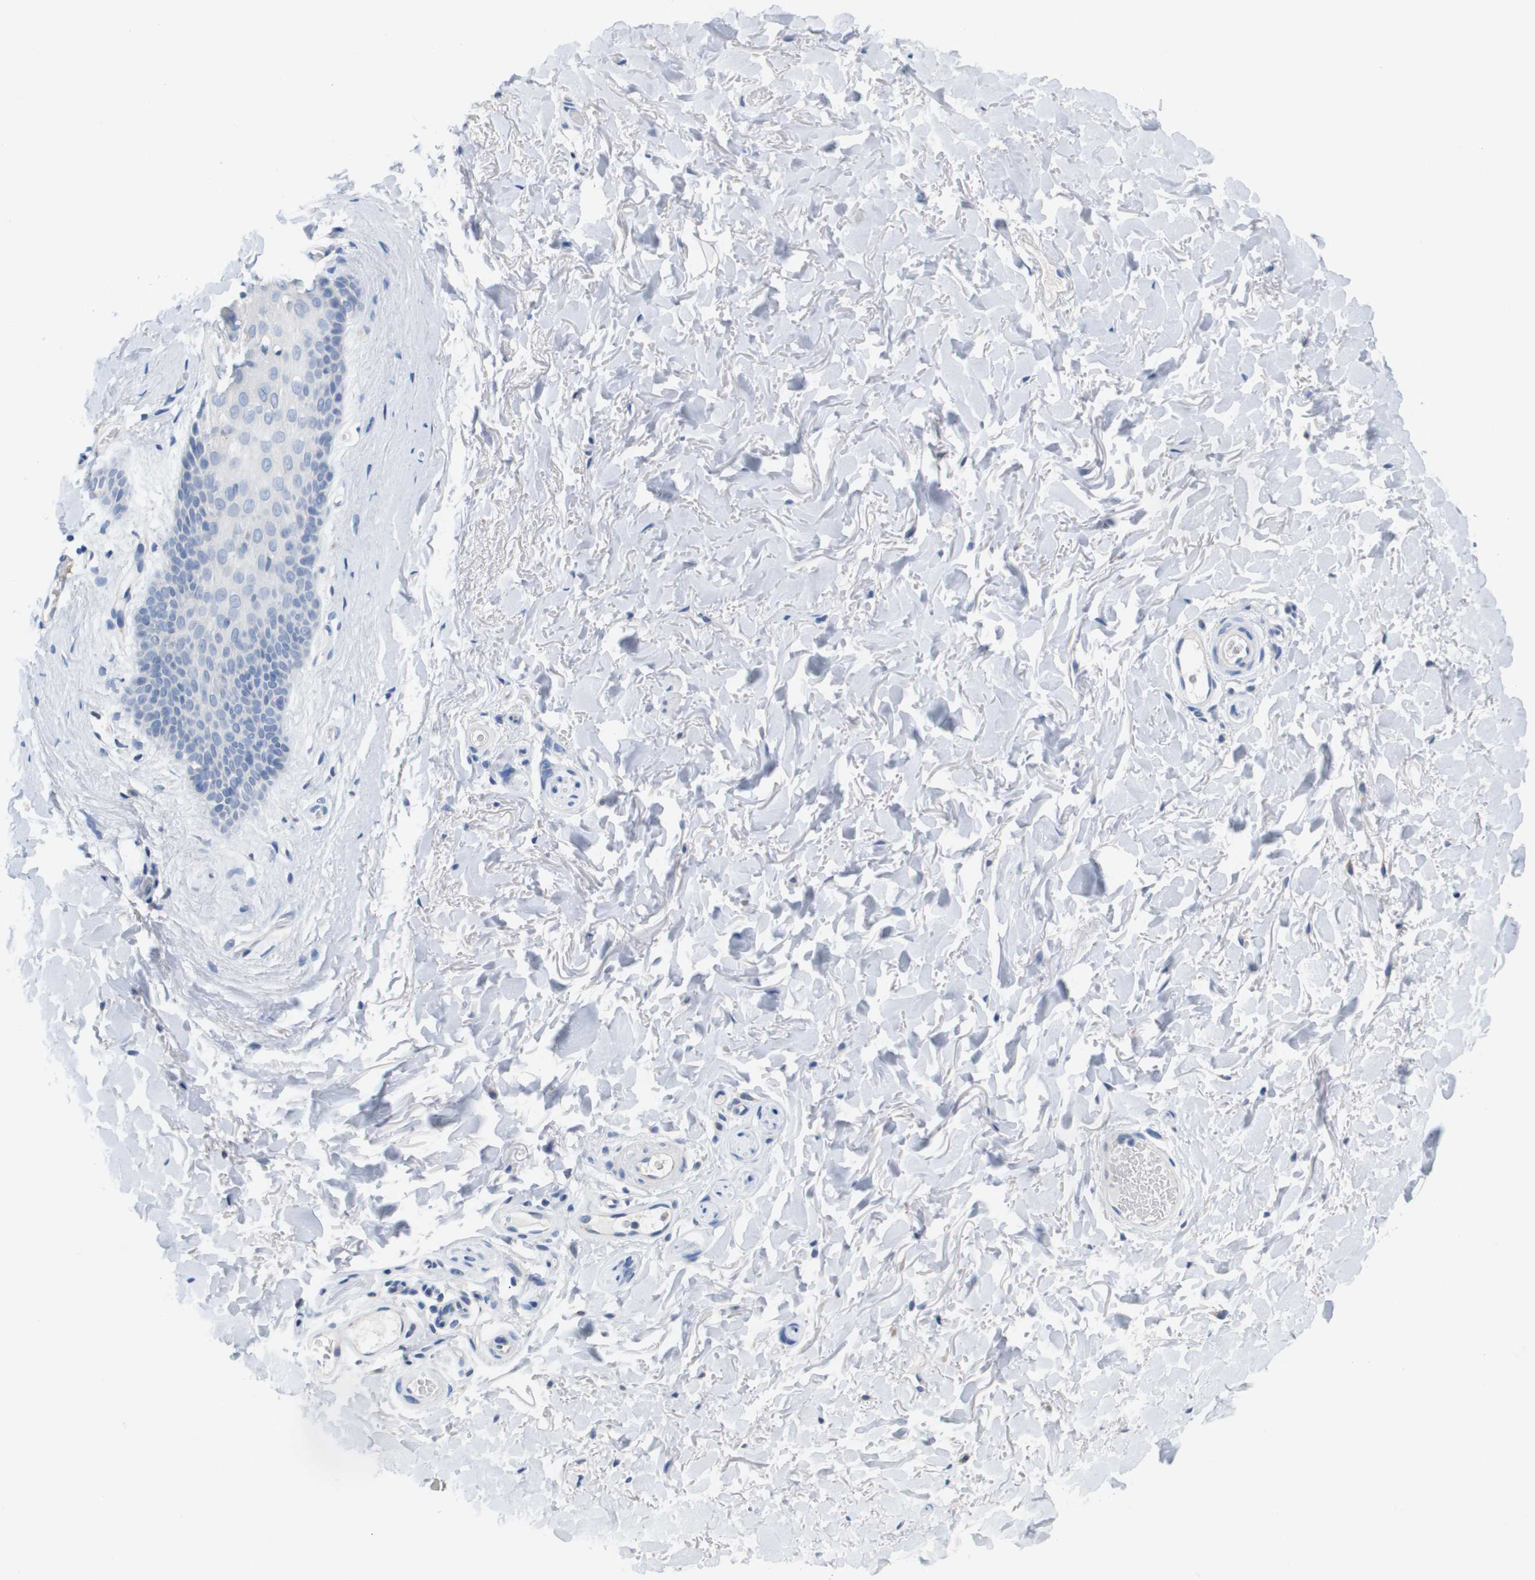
{"staining": {"intensity": "negative", "quantity": "none", "location": "none"}, "tissue": "skin", "cell_type": "Epidermal cells", "image_type": "normal", "snomed": [{"axis": "morphology", "description": "Normal tissue, NOS"}, {"axis": "topography", "description": "Anal"}], "caption": "Immunohistochemistry (IHC) image of unremarkable human skin stained for a protein (brown), which reveals no staining in epidermal cells.", "gene": "CD3G", "patient": {"sex": "male", "age": 74}}